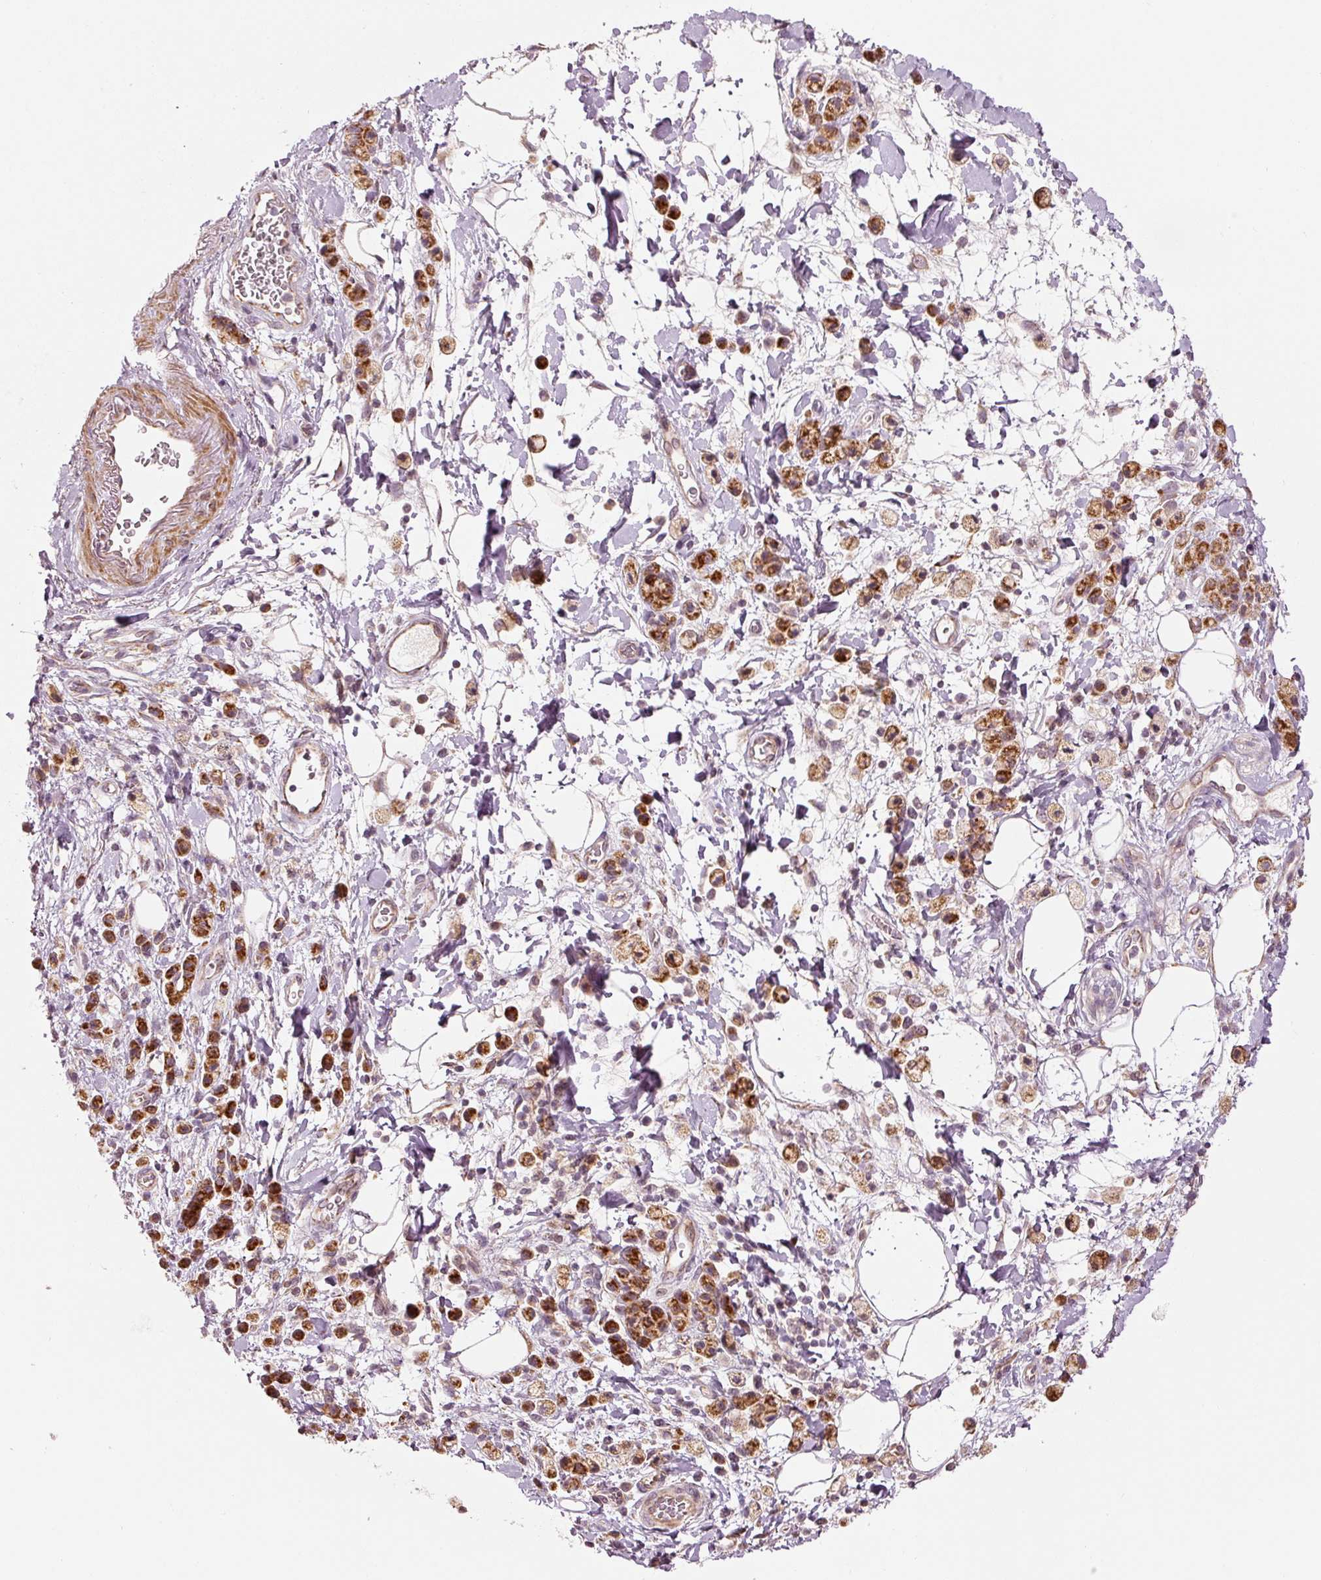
{"staining": {"intensity": "strong", "quantity": ">75%", "location": "cytoplasmic/membranous"}, "tissue": "stomach cancer", "cell_type": "Tumor cells", "image_type": "cancer", "snomed": [{"axis": "morphology", "description": "Adenocarcinoma, NOS"}, {"axis": "topography", "description": "Stomach"}], "caption": "A micrograph showing strong cytoplasmic/membranous positivity in about >75% of tumor cells in stomach adenocarcinoma, as visualized by brown immunohistochemical staining.", "gene": "ARHGAP22", "patient": {"sex": "male", "age": 77}}